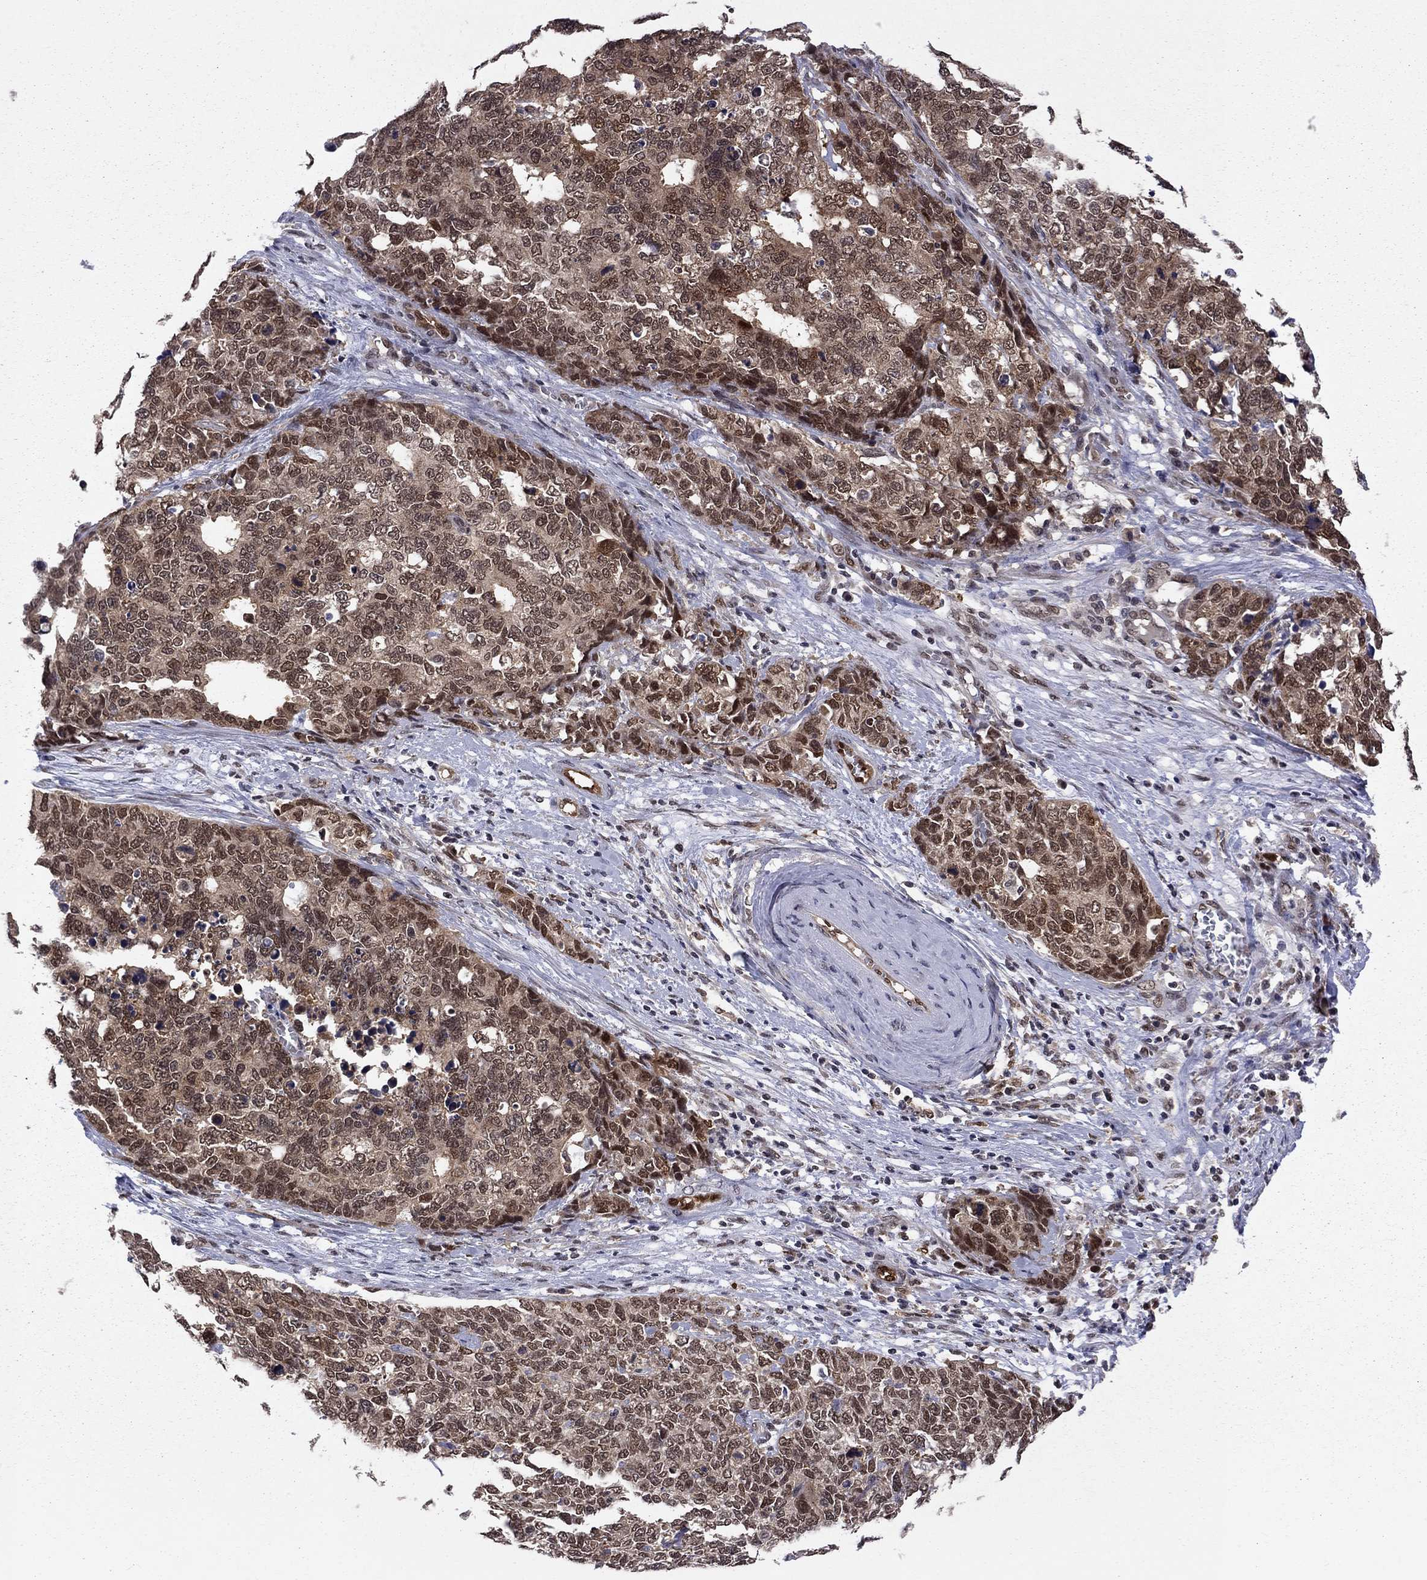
{"staining": {"intensity": "strong", "quantity": "25%-75%", "location": "nuclear"}, "tissue": "cervical cancer", "cell_type": "Tumor cells", "image_type": "cancer", "snomed": [{"axis": "morphology", "description": "Squamous cell carcinoma, NOS"}, {"axis": "topography", "description": "Cervix"}], "caption": "Protein staining of cervical cancer (squamous cell carcinoma) tissue reveals strong nuclear expression in approximately 25%-75% of tumor cells. Using DAB (brown) and hematoxylin (blue) stains, captured at high magnification using brightfield microscopy.", "gene": "SAP30L", "patient": {"sex": "female", "age": 63}}